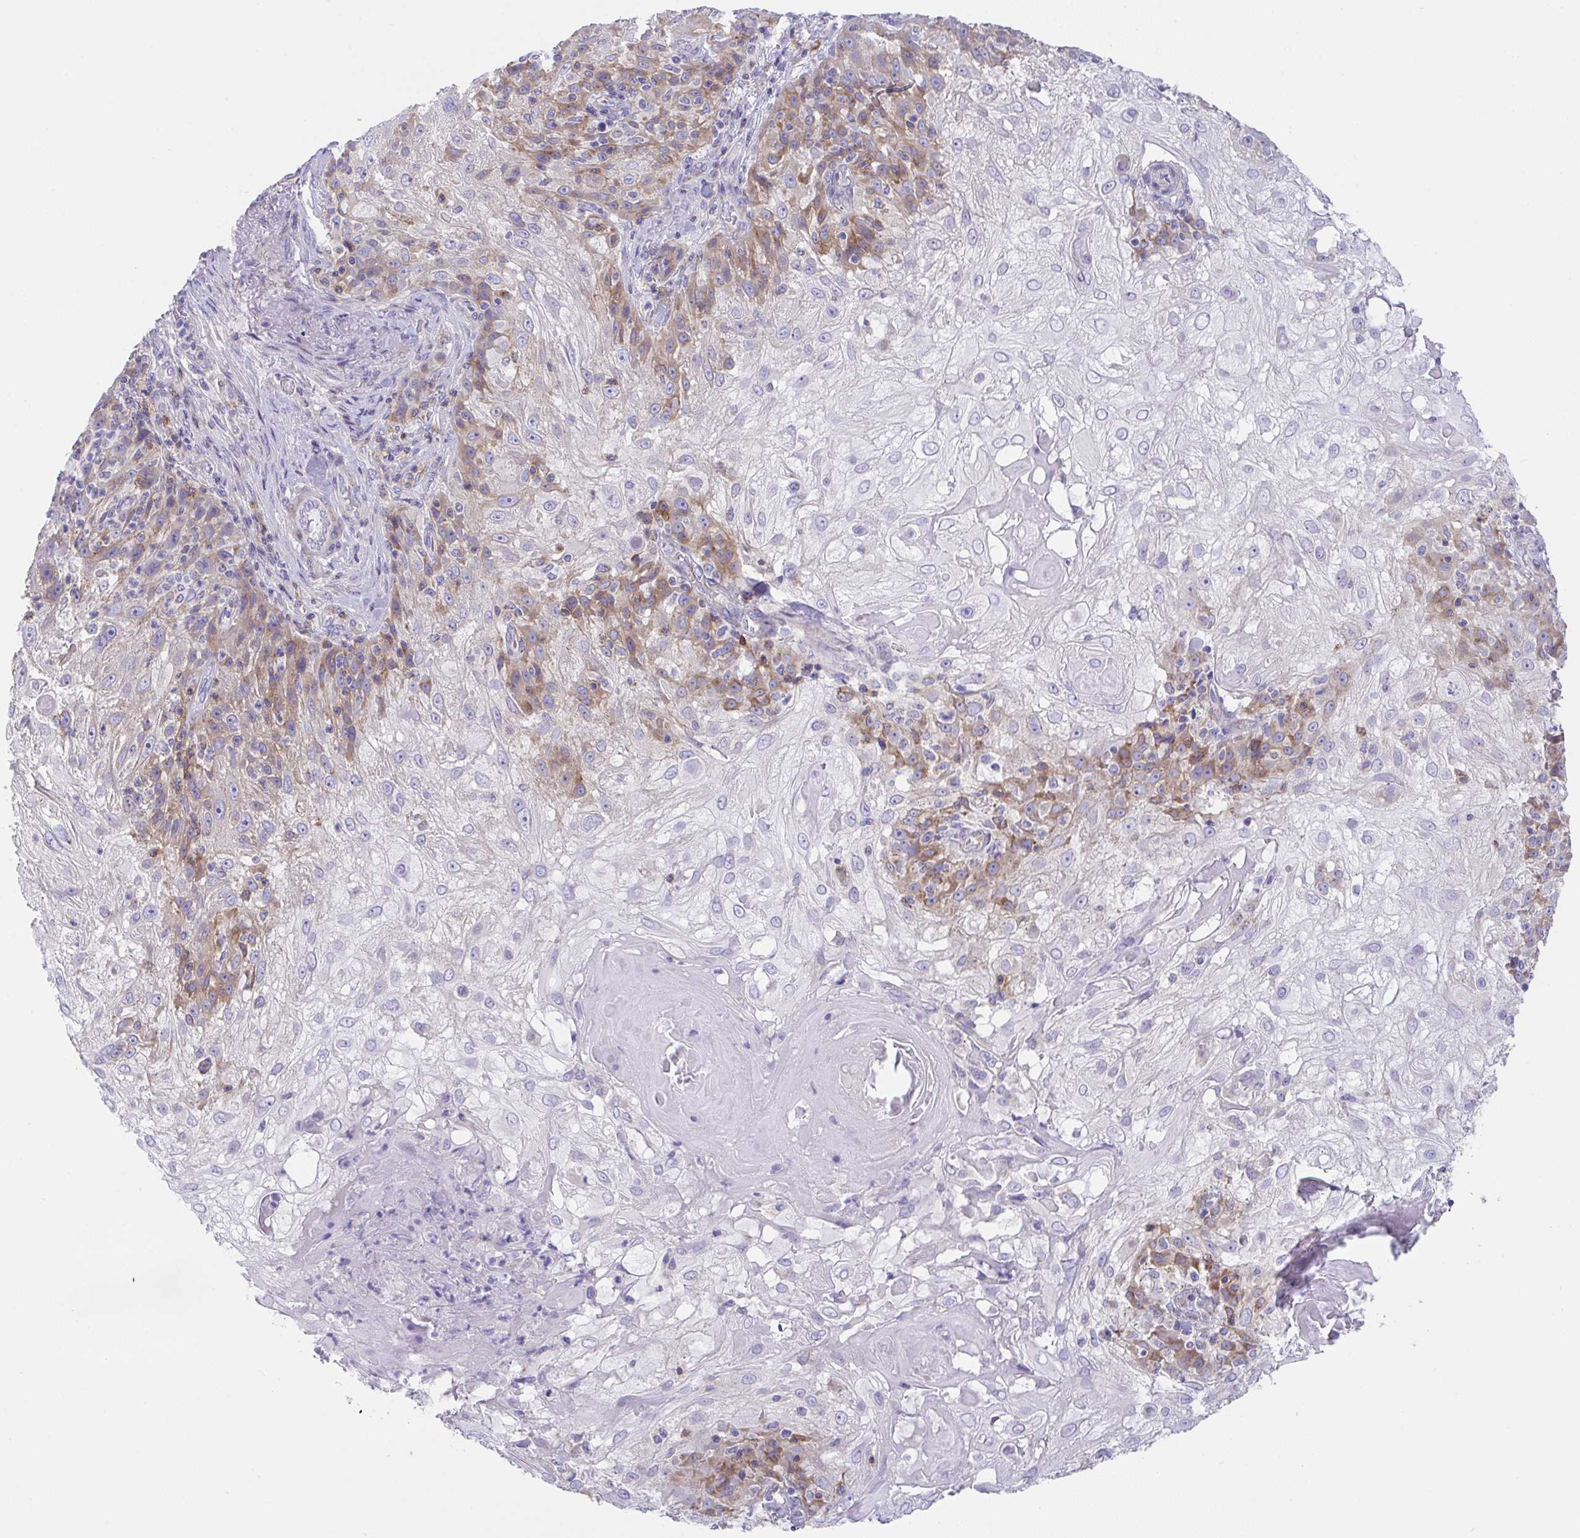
{"staining": {"intensity": "moderate", "quantity": "<25%", "location": "cytoplasmic/membranous"}, "tissue": "skin cancer", "cell_type": "Tumor cells", "image_type": "cancer", "snomed": [{"axis": "morphology", "description": "Normal tissue, NOS"}, {"axis": "morphology", "description": "Squamous cell carcinoma, NOS"}, {"axis": "topography", "description": "Skin"}], "caption": "An image showing moderate cytoplasmic/membranous expression in approximately <25% of tumor cells in skin squamous cell carcinoma, as visualized by brown immunohistochemical staining.", "gene": "MIA3", "patient": {"sex": "female", "age": 83}}